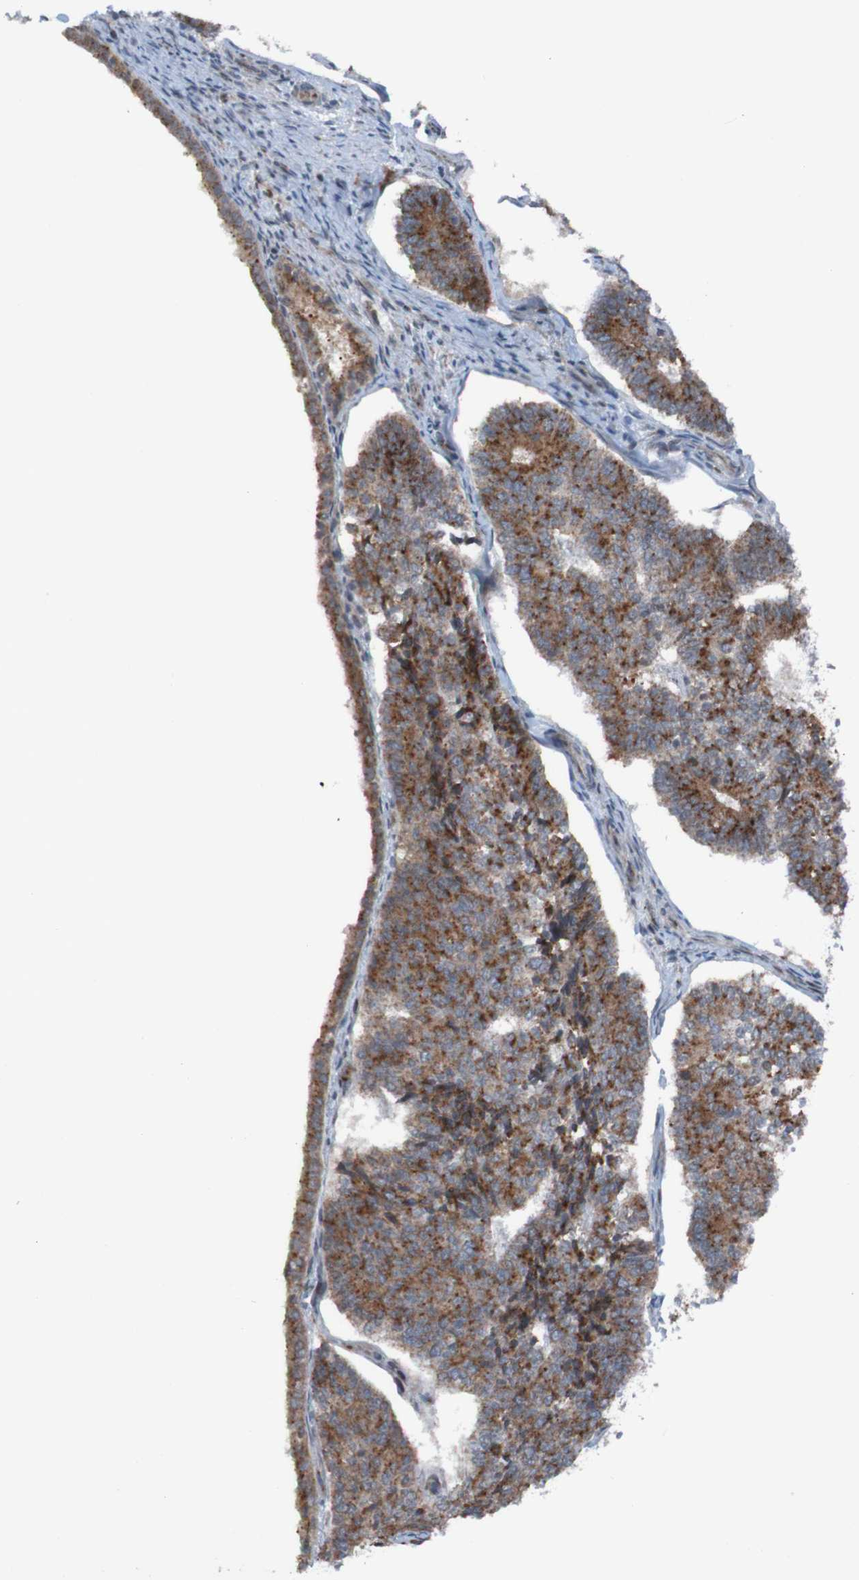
{"staining": {"intensity": "strong", "quantity": ">75%", "location": "cytoplasmic/membranous"}, "tissue": "endometrial cancer", "cell_type": "Tumor cells", "image_type": "cancer", "snomed": [{"axis": "morphology", "description": "Adenocarcinoma, NOS"}, {"axis": "topography", "description": "Endometrium"}], "caption": "This histopathology image exhibits IHC staining of human endometrial cancer (adenocarcinoma), with high strong cytoplasmic/membranous expression in about >75% of tumor cells.", "gene": "UNG", "patient": {"sex": "female", "age": 70}}